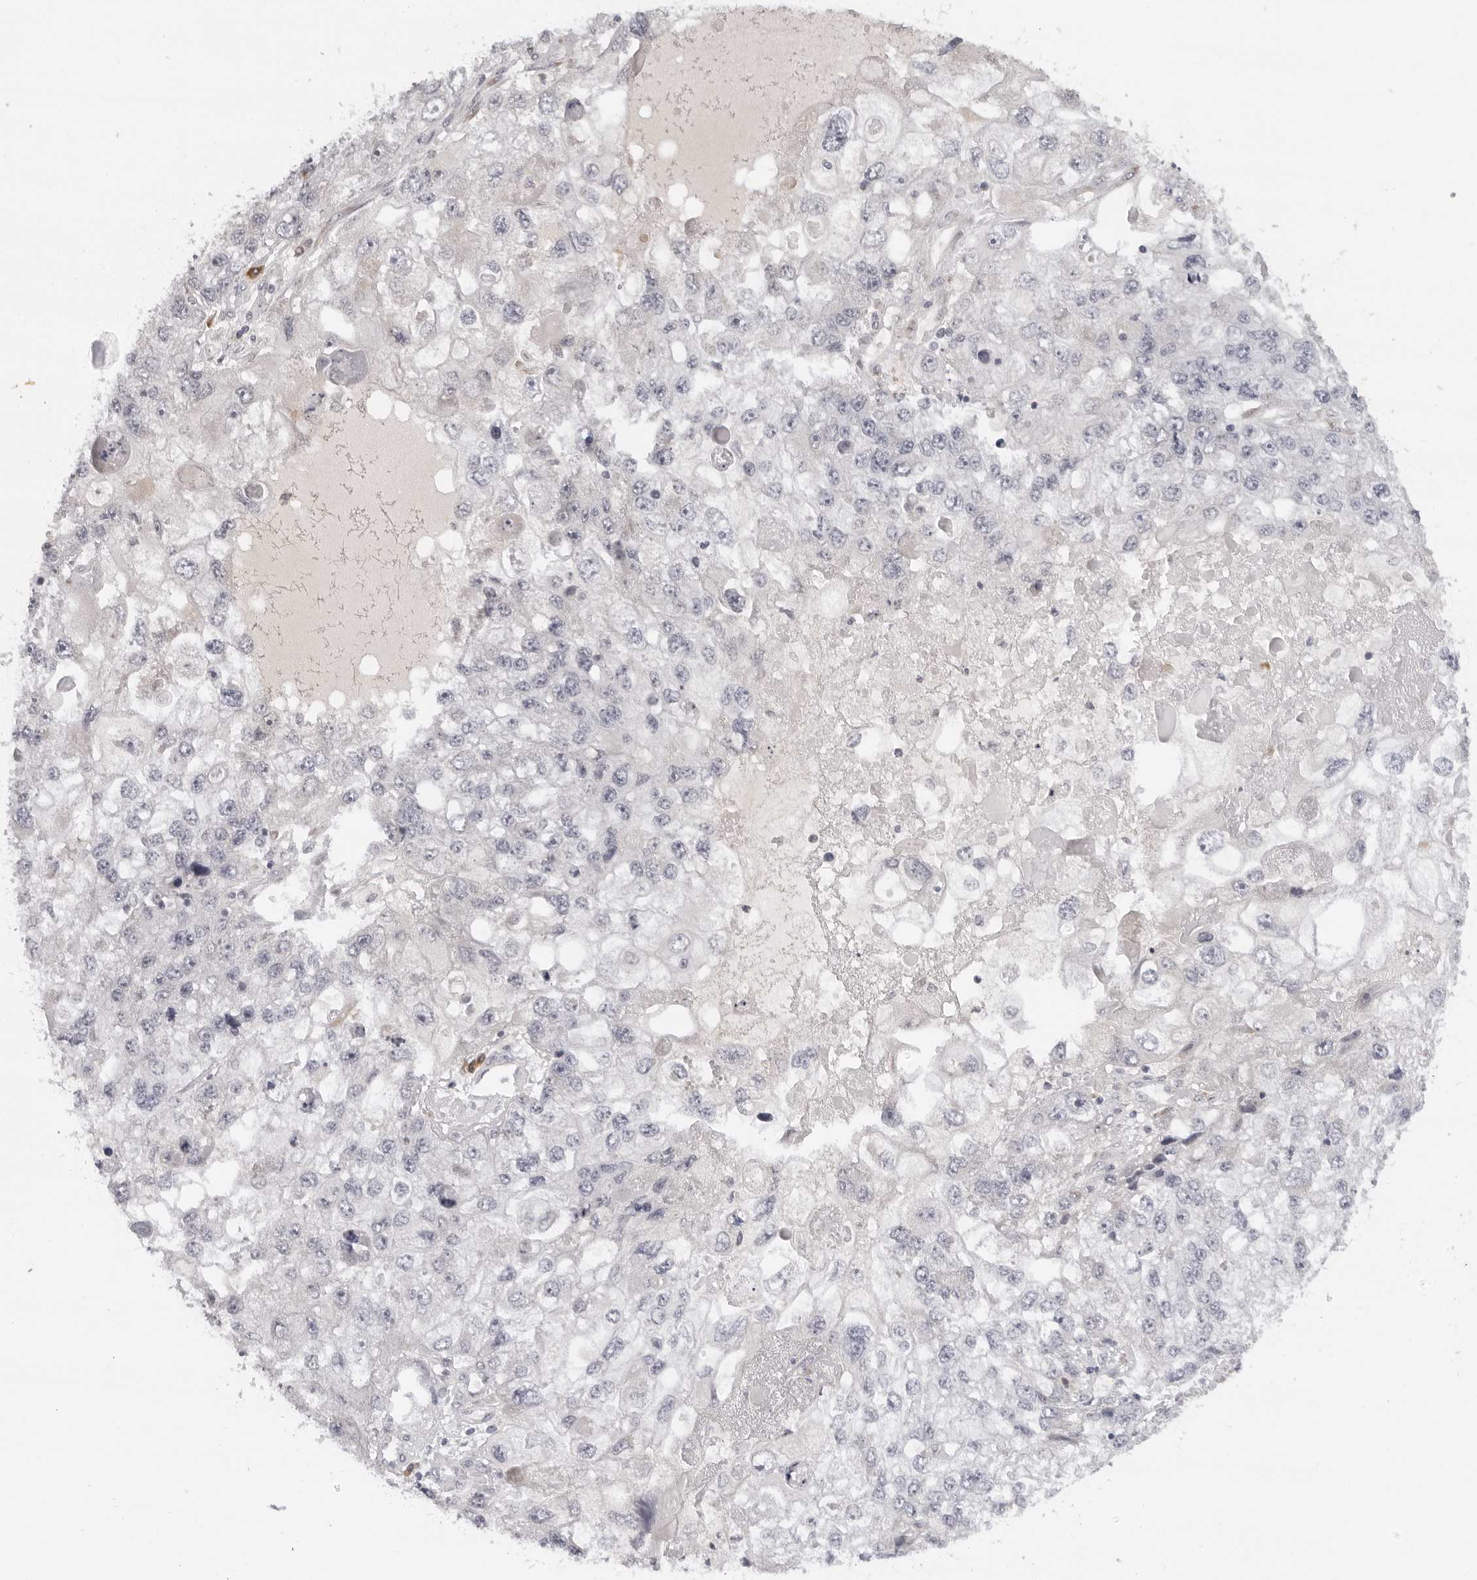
{"staining": {"intensity": "negative", "quantity": "none", "location": "none"}, "tissue": "endometrial cancer", "cell_type": "Tumor cells", "image_type": "cancer", "snomed": [{"axis": "morphology", "description": "Adenocarcinoma, NOS"}, {"axis": "topography", "description": "Endometrium"}], "caption": "Tumor cells are negative for protein expression in human endometrial cancer (adenocarcinoma).", "gene": "EDN2", "patient": {"sex": "female", "age": 49}}